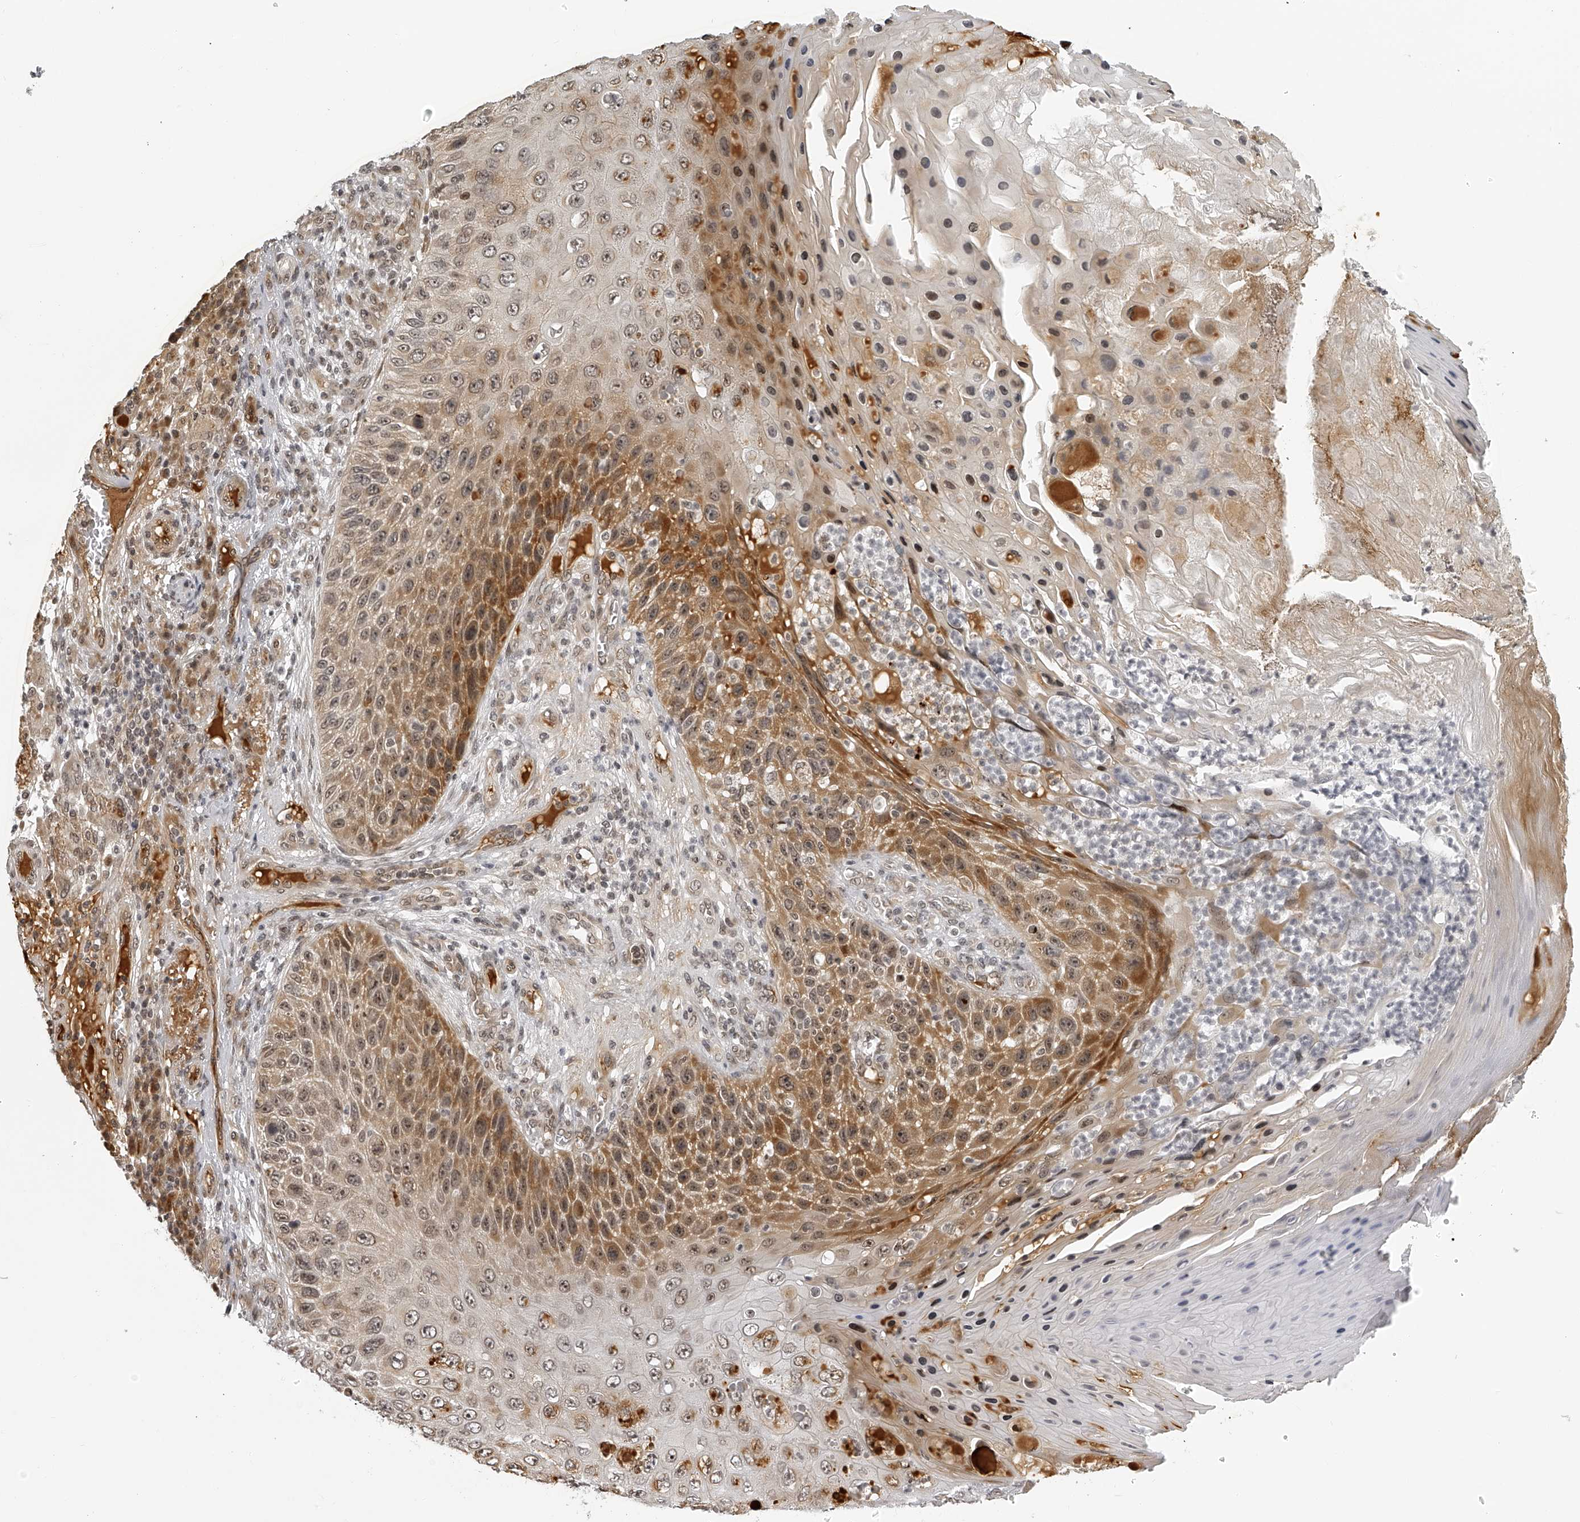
{"staining": {"intensity": "moderate", "quantity": ">75%", "location": "cytoplasmic/membranous,nuclear"}, "tissue": "skin cancer", "cell_type": "Tumor cells", "image_type": "cancer", "snomed": [{"axis": "morphology", "description": "Squamous cell carcinoma, NOS"}, {"axis": "topography", "description": "Skin"}], "caption": "The histopathology image displays a brown stain indicating the presence of a protein in the cytoplasmic/membranous and nuclear of tumor cells in skin cancer. (IHC, brightfield microscopy, high magnification).", "gene": "ODF2L", "patient": {"sex": "female", "age": 88}}